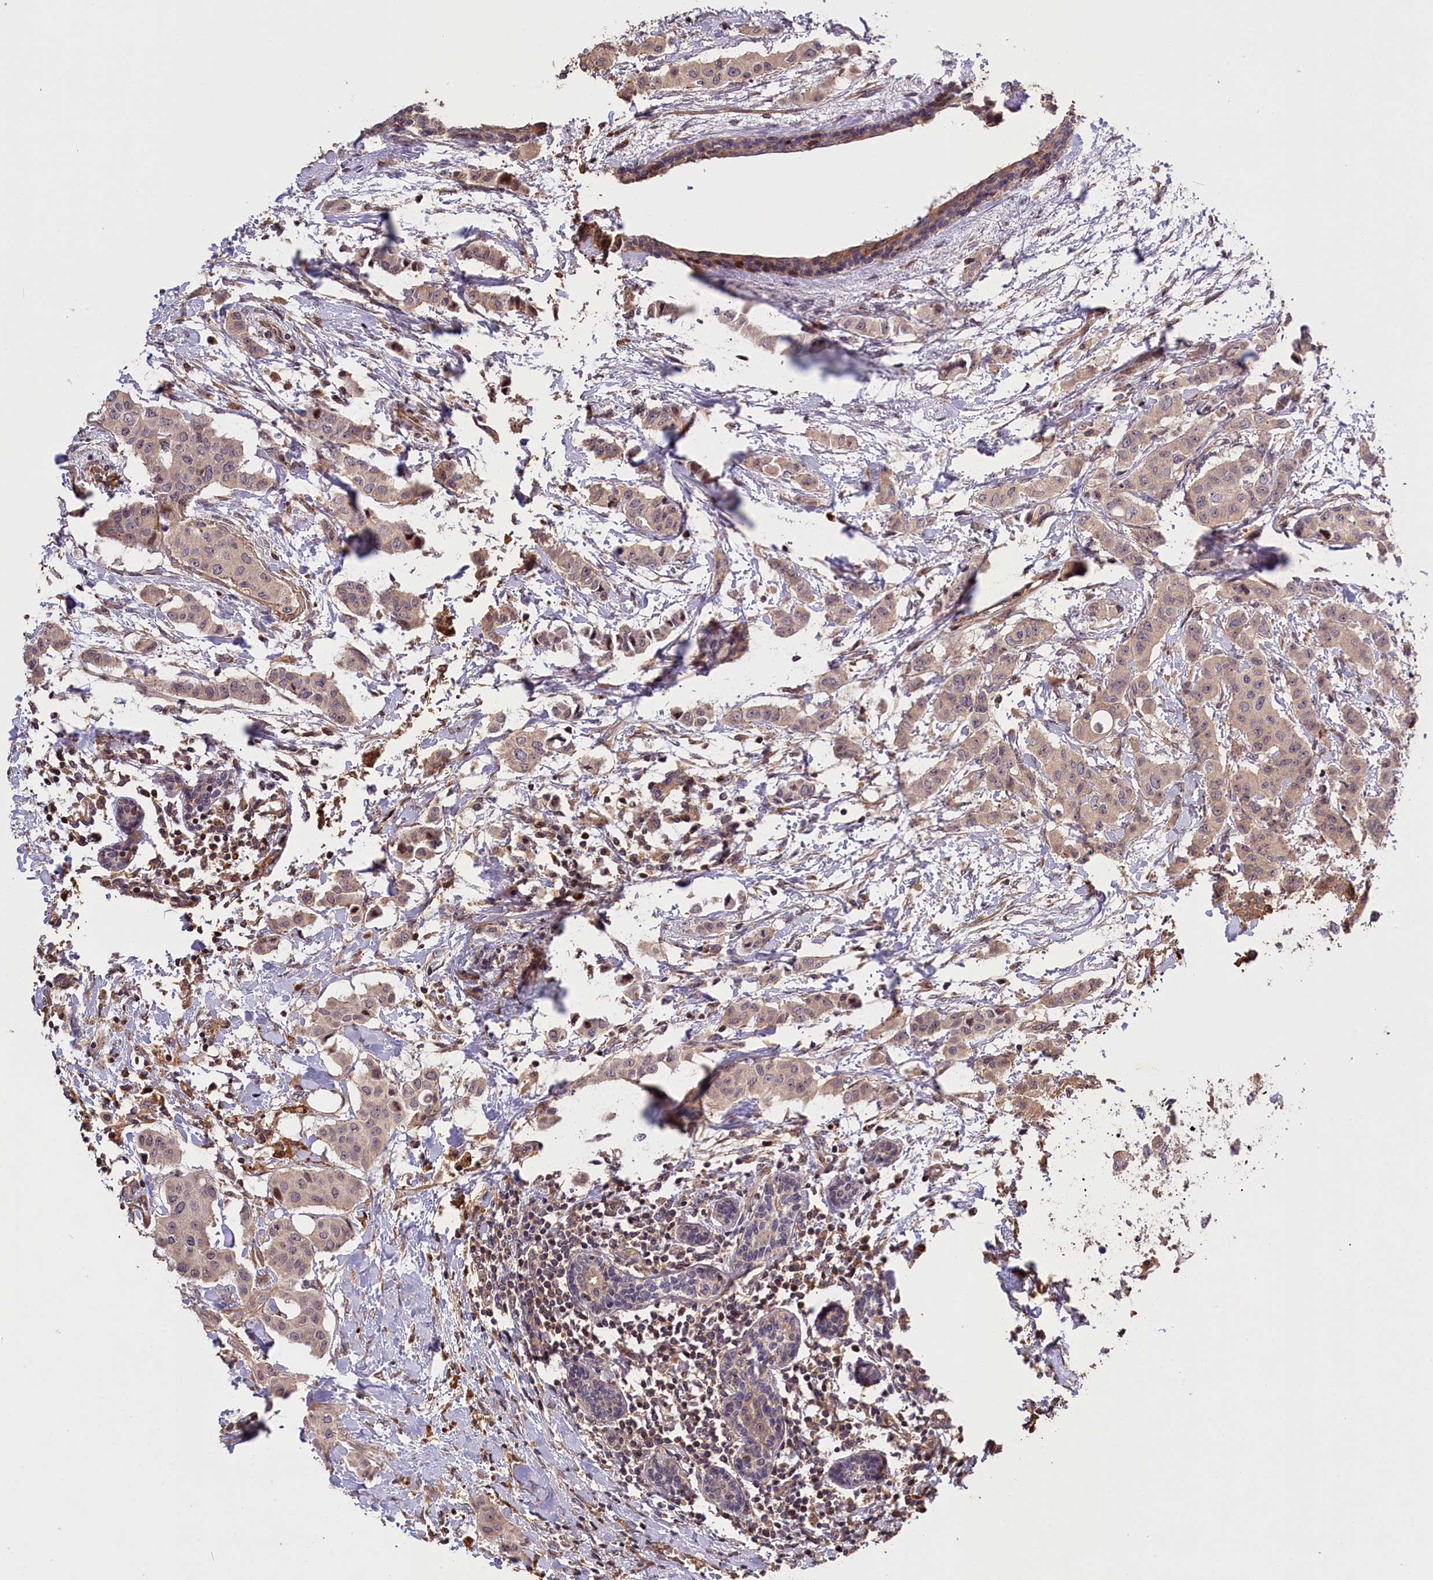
{"staining": {"intensity": "weak", "quantity": "25%-75%", "location": "cytoplasmic/membranous,nuclear"}, "tissue": "breast cancer", "cell_type": "Tumor cells", "image_type": "cancer", "snomed": [{"axis": "morphology", "description": "Duct carcinoma"}, {"axis": "topography", "description": "Breast"}], "caption": "Weak cytoplasmic/membranous and nuclear positivity is identified in approximately 25%-75% of tumor cells in breast cancer (invasive ductal carcinoma). (Brightfield microscopy of DAB IHC at high magnification).", "gene": "DNAJB9", "patient": {"sex": "female", "age": 40}}